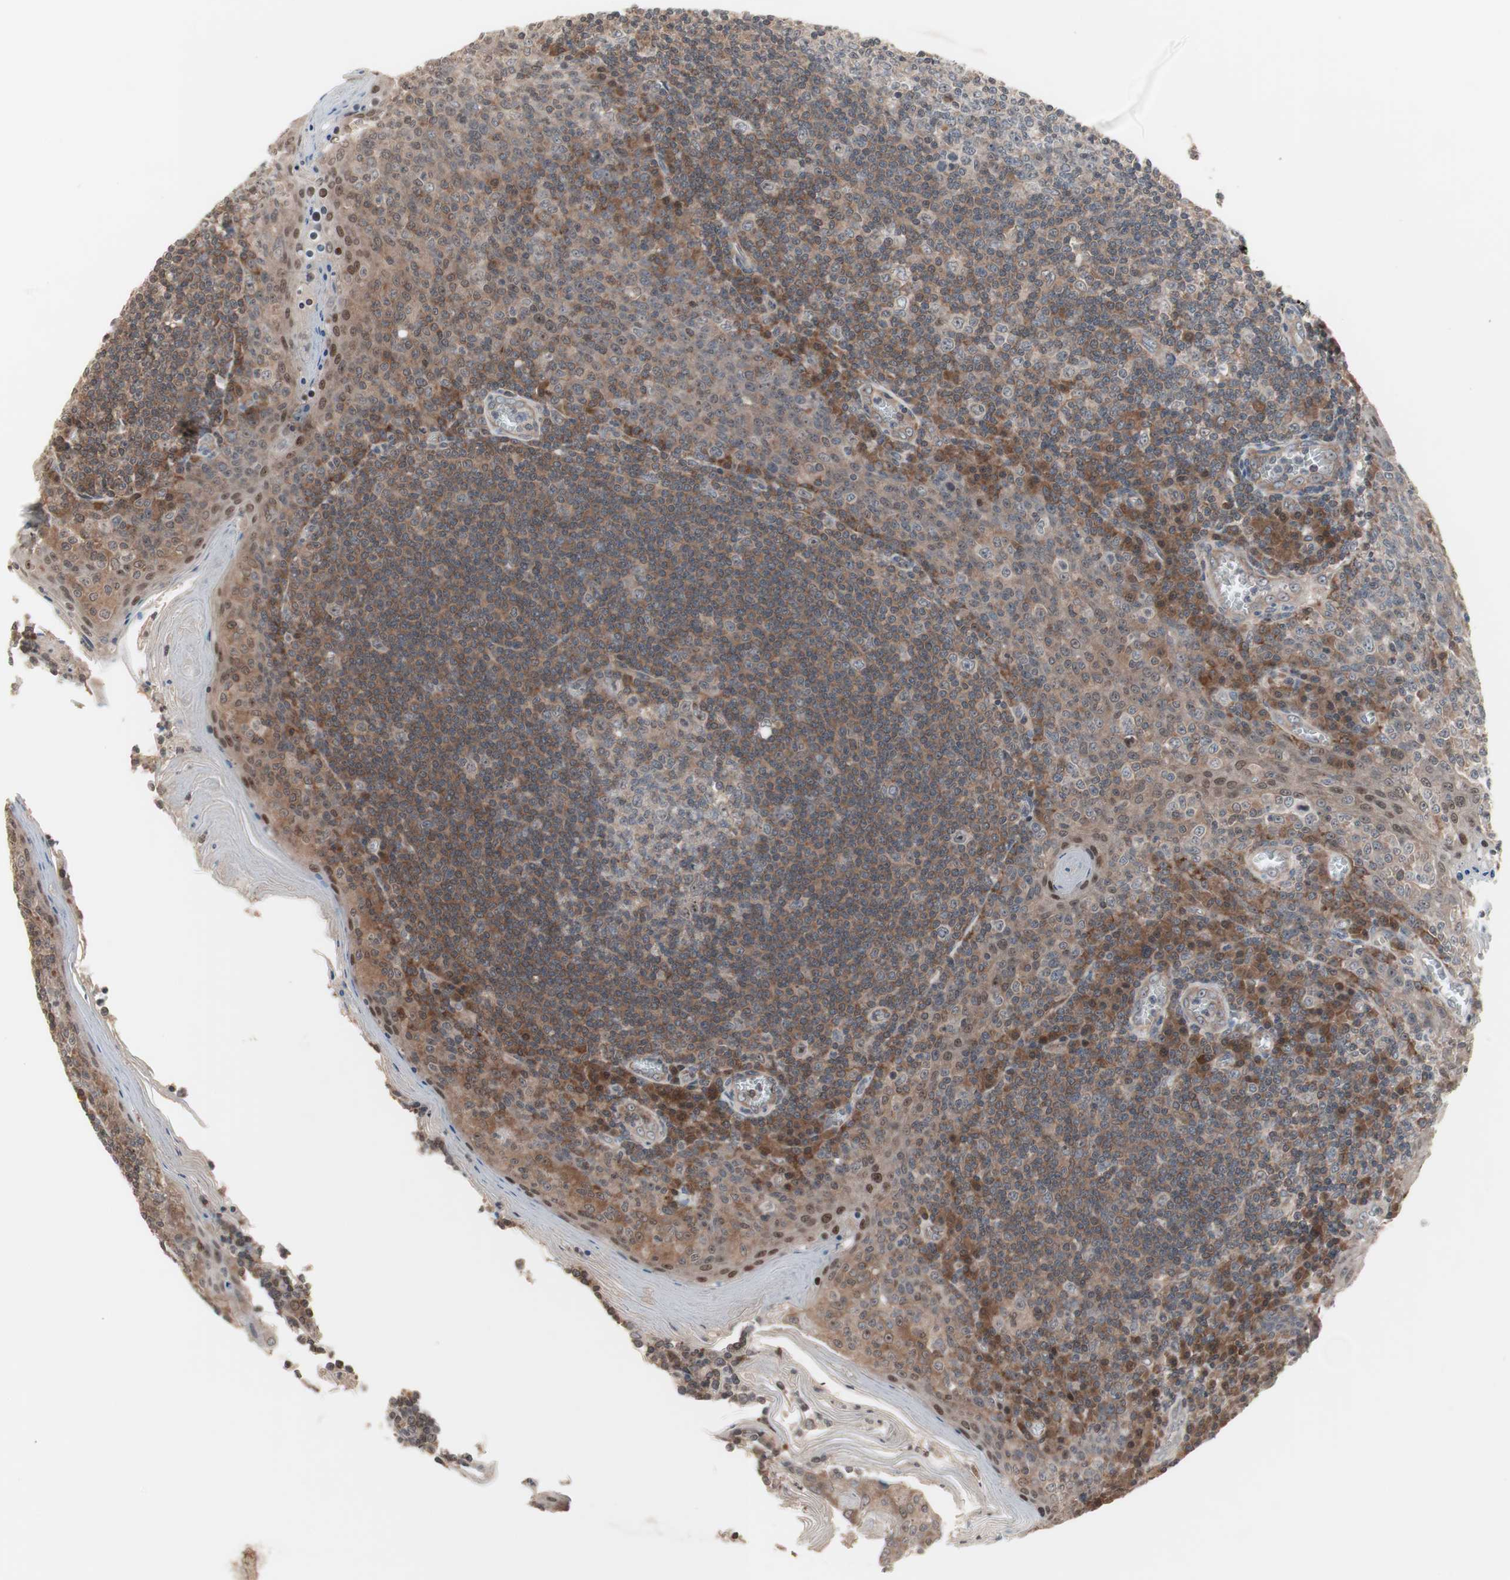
{"staining": {"intensity": "weak", "quantity": "25%-75%", "location": "cytoplasmic/membranous"}, "tissue": "tonsil", "cell_type": "Germinal center cells", "image_type": "normal", "snomed": [{"axis": "morphology", "description": "Normal tissue, NOS"}, {"axis": "topography", "description": "Tonsil"}], "caption": "This histopathology image shows IHC staining of unremarkable human tonsil, with low weak cytoplasmic/membranous expression in approximately 25%-75% of germinal center cells.", "gene": "IRS1", "patient": {"sex": "male", "age": 31}}